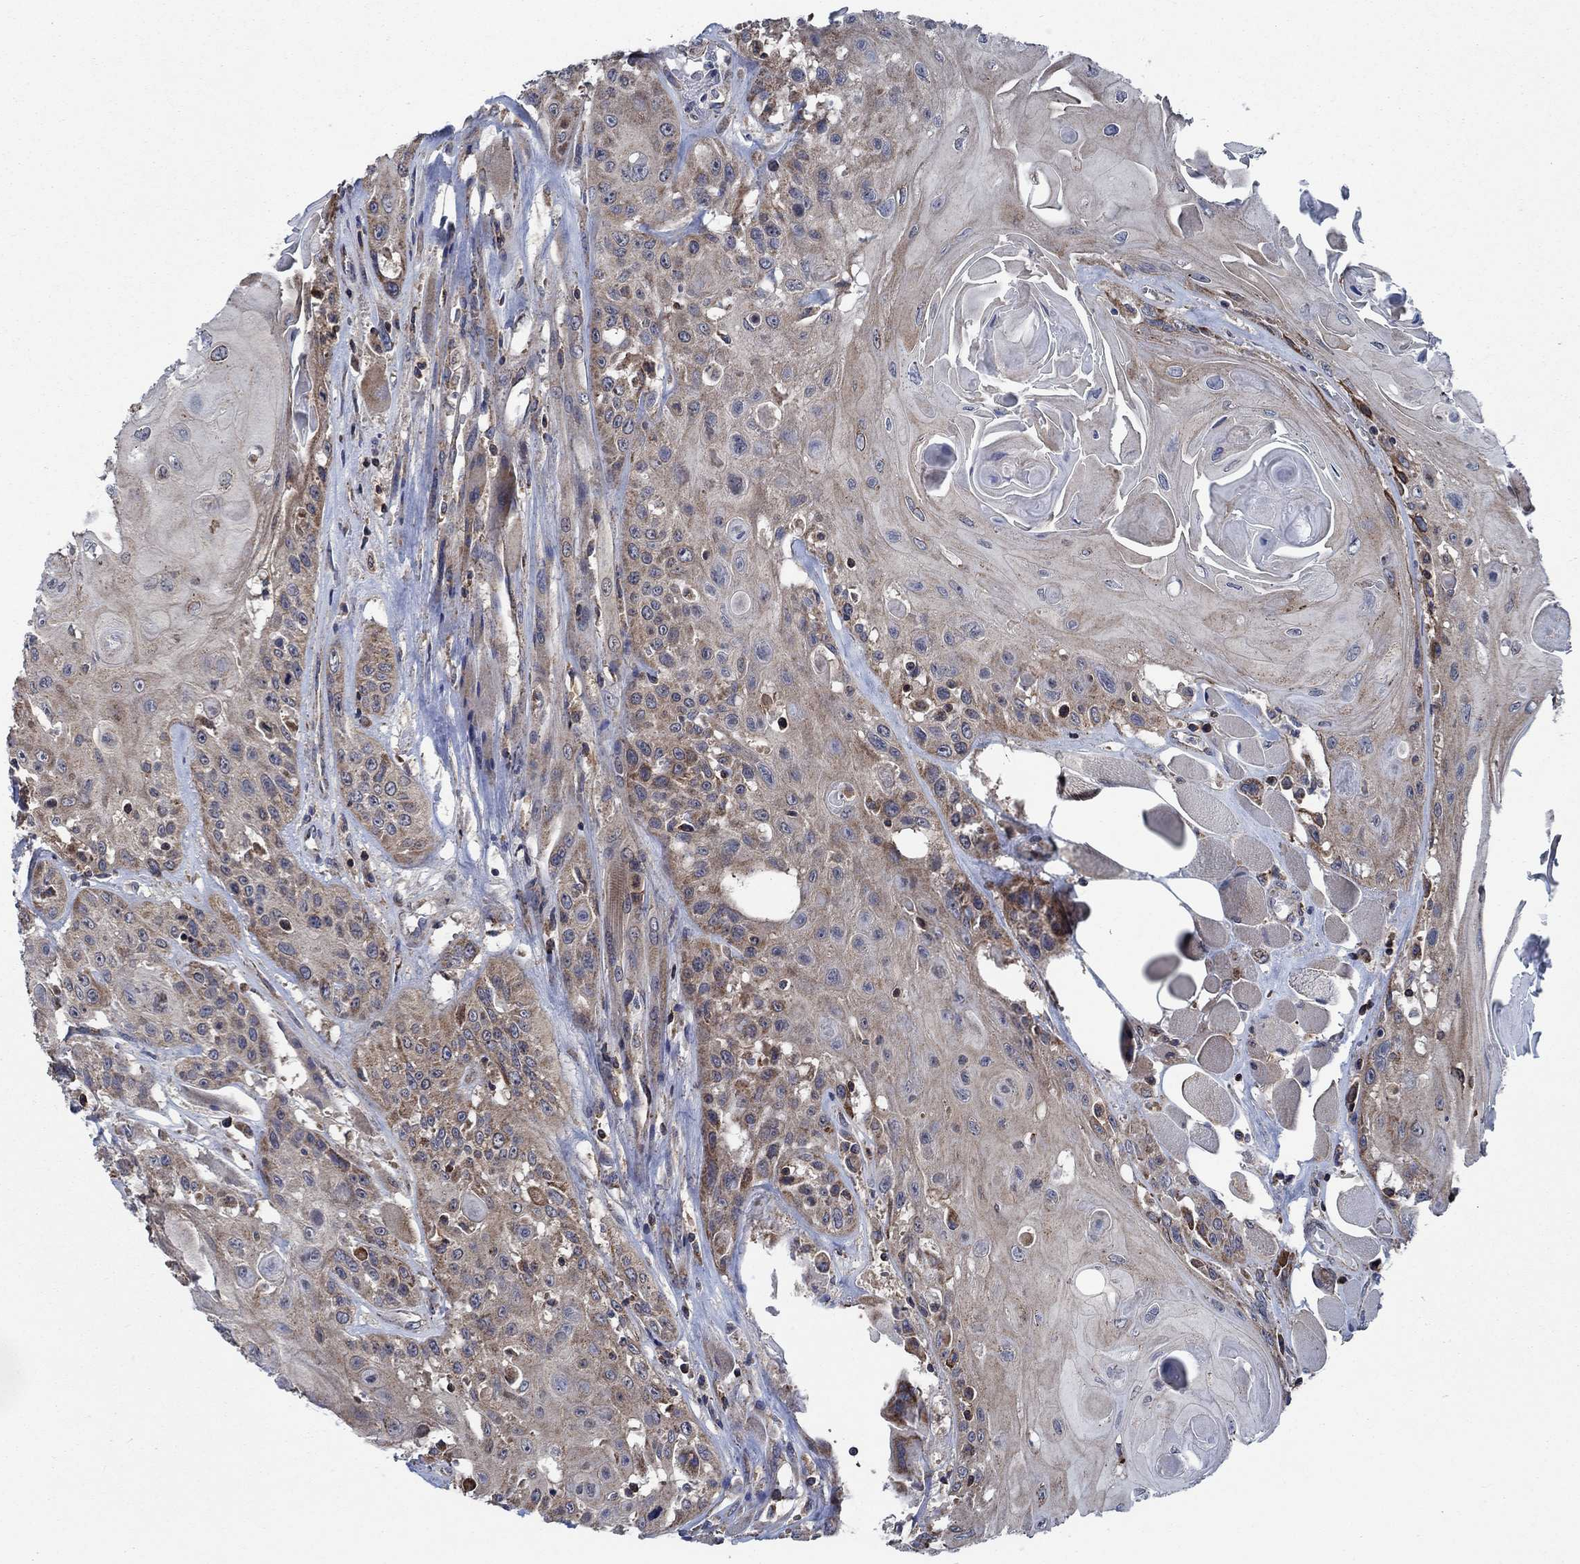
{"staining": {"intensity": "moderate", "quantity": "<25%", "location": "cytoplasmic/membranous"}, "tissue": "head and neck cancer", "cell_type": "Tumor cells", "image_type": "cancer", "snomed": [{"axis": "morphology", "description": "Squamous cell carcinoma, NOS"}, {"axis": "topography", "description": "Head-Neck"}], "caption": "Head and neck cancer (squamous cell carcinoma) tissue shows moderate cytoplasmic/membranous staining in approximately <25% of tumor cells, visualized by immunohistochemistry. The staining was performed using DAB (3,3'-diaminobenzidine) to visualize the protein expression in brown, while the nuclei were stained in blue with hematoxylin (Magnification: 20x).", "gene": "STXBP6", "patient": {"sex": "female", "age": 59}}